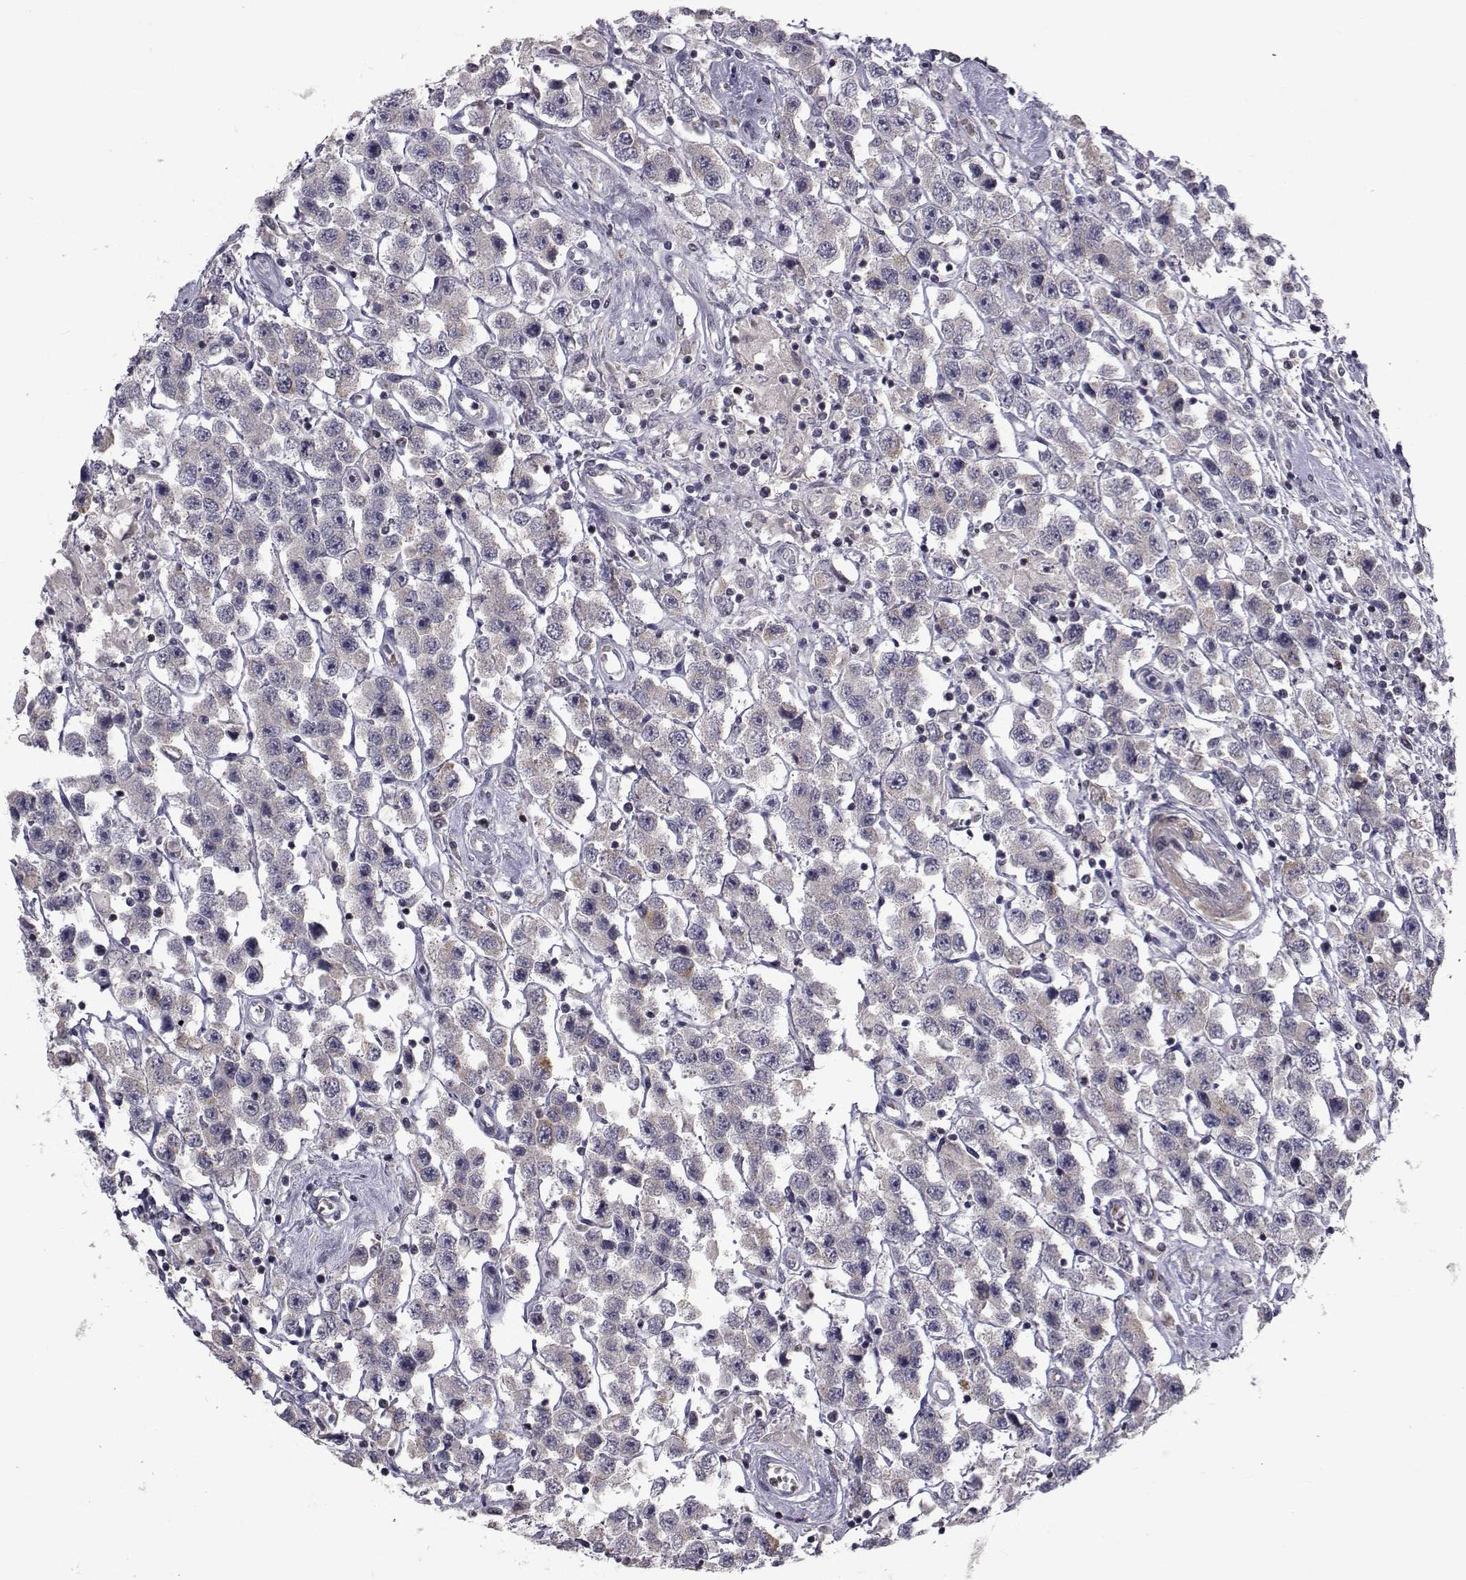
{"staining": {"intensity": "negative", "quantity": "none", "location": "none"}, "tissue": "testis cancer", "cell_type": "Tumor cells", "image_type": "cancer", "snomed": [{"axis": "morphology", "description": "Seminoma, NOS"}, {"axis": "topography", "description": "Testis"}], "caption": "A high-resolution micrograph shows immunohistochemistry (IHC) staining of seminoma (testis), which exhibits no significant expression in tumor cells.", "gene": "FDXR", "patient": {"sex": "male", "age": 45}}